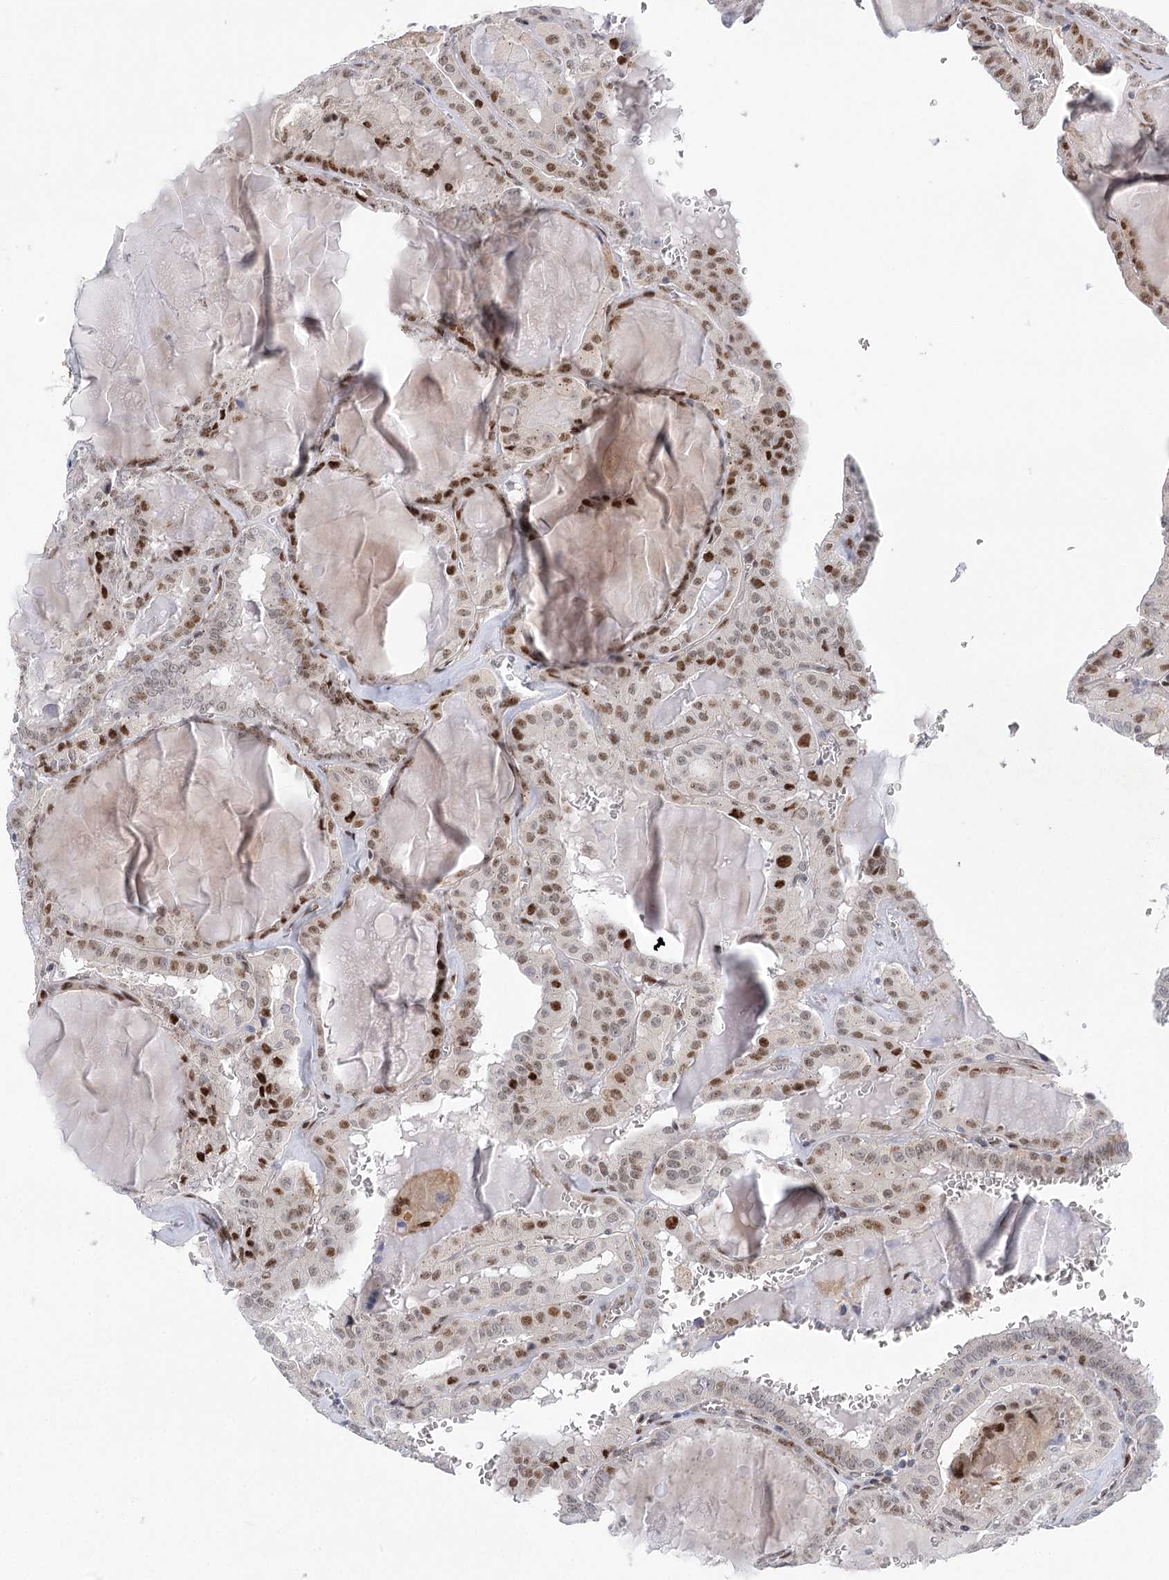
{"staining": {"intensity": "moderate", "quantity": ">75%", "location": "nuclear"}, "tissue": "thyroid cancer", "cell_type": "Tumor cells", "image_type": "cancer", "snomed": [{"axis": "morphology", "description": "Papillary adenocarcinoma, NOS"}, {"axis": "topography", "description": "Thyroid gland"}], "caption": "Immunohistochemical staining of human thyroid cancer (papillary adenocarcinoma) displays medium levels of moderate nuclear protein staining in approximately >75% of tumor cells.", "gene": "CAMTA1", "patient": {"sex": "male", "age": 52}}